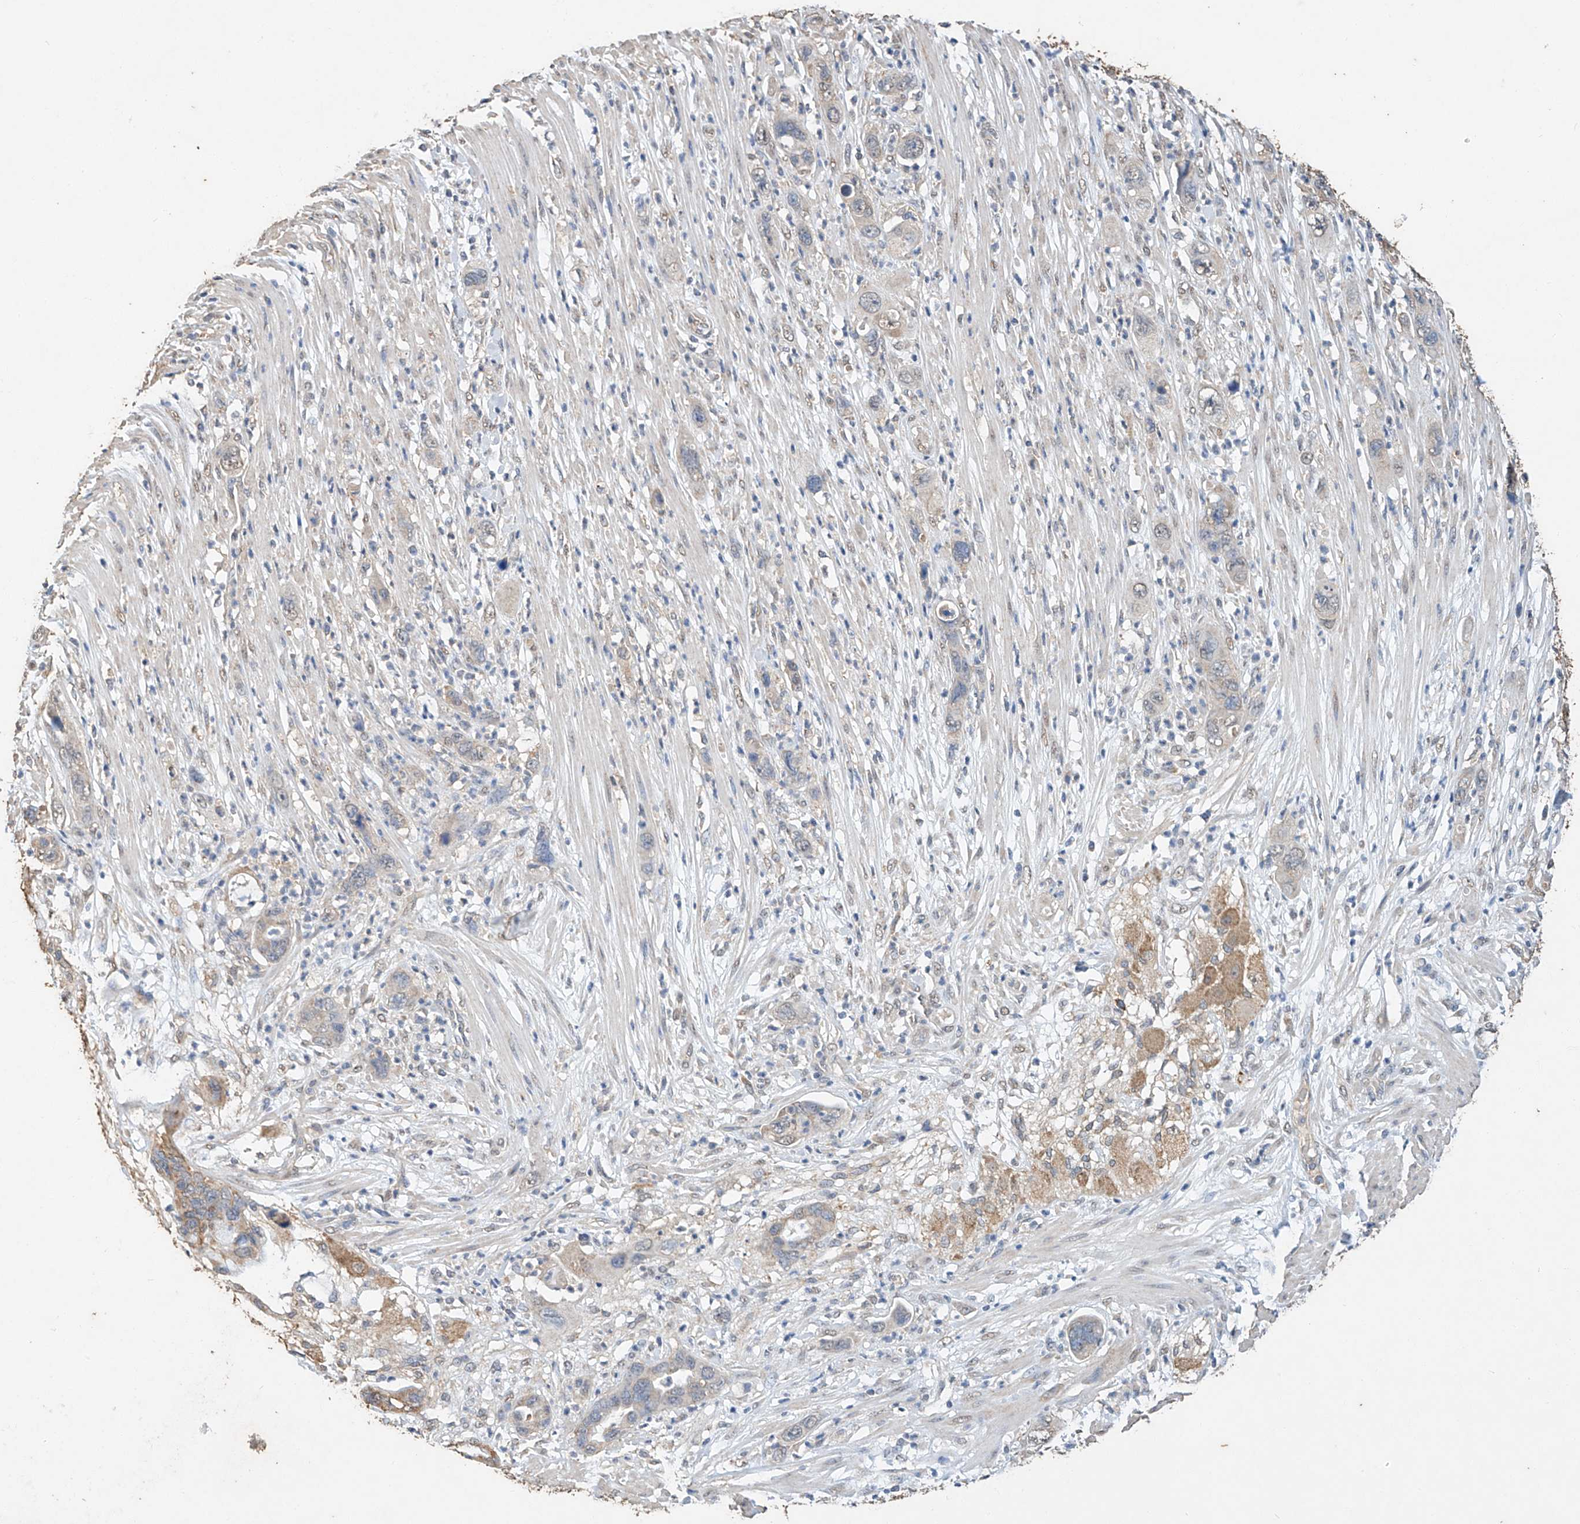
{"staining": {"intensity": "weak", "quantity": "<25%", "location": "cytoplasmic/membranous"}, "tissue": "pancreatic cancer", "cell_type": "Tumor cells", "image_type": "cancer", "snomed": [{"axis": "morphology", "description": "Adenocarcinoma, NOS"}, {"axis": "topography", "description": "Pancreas"}], "caption": "Tumor cells are negative for brown protein staining in pancreatic adenocarcinoma.", "gene": "CERS4", "patient": {"sex": "female", "age": 71}}